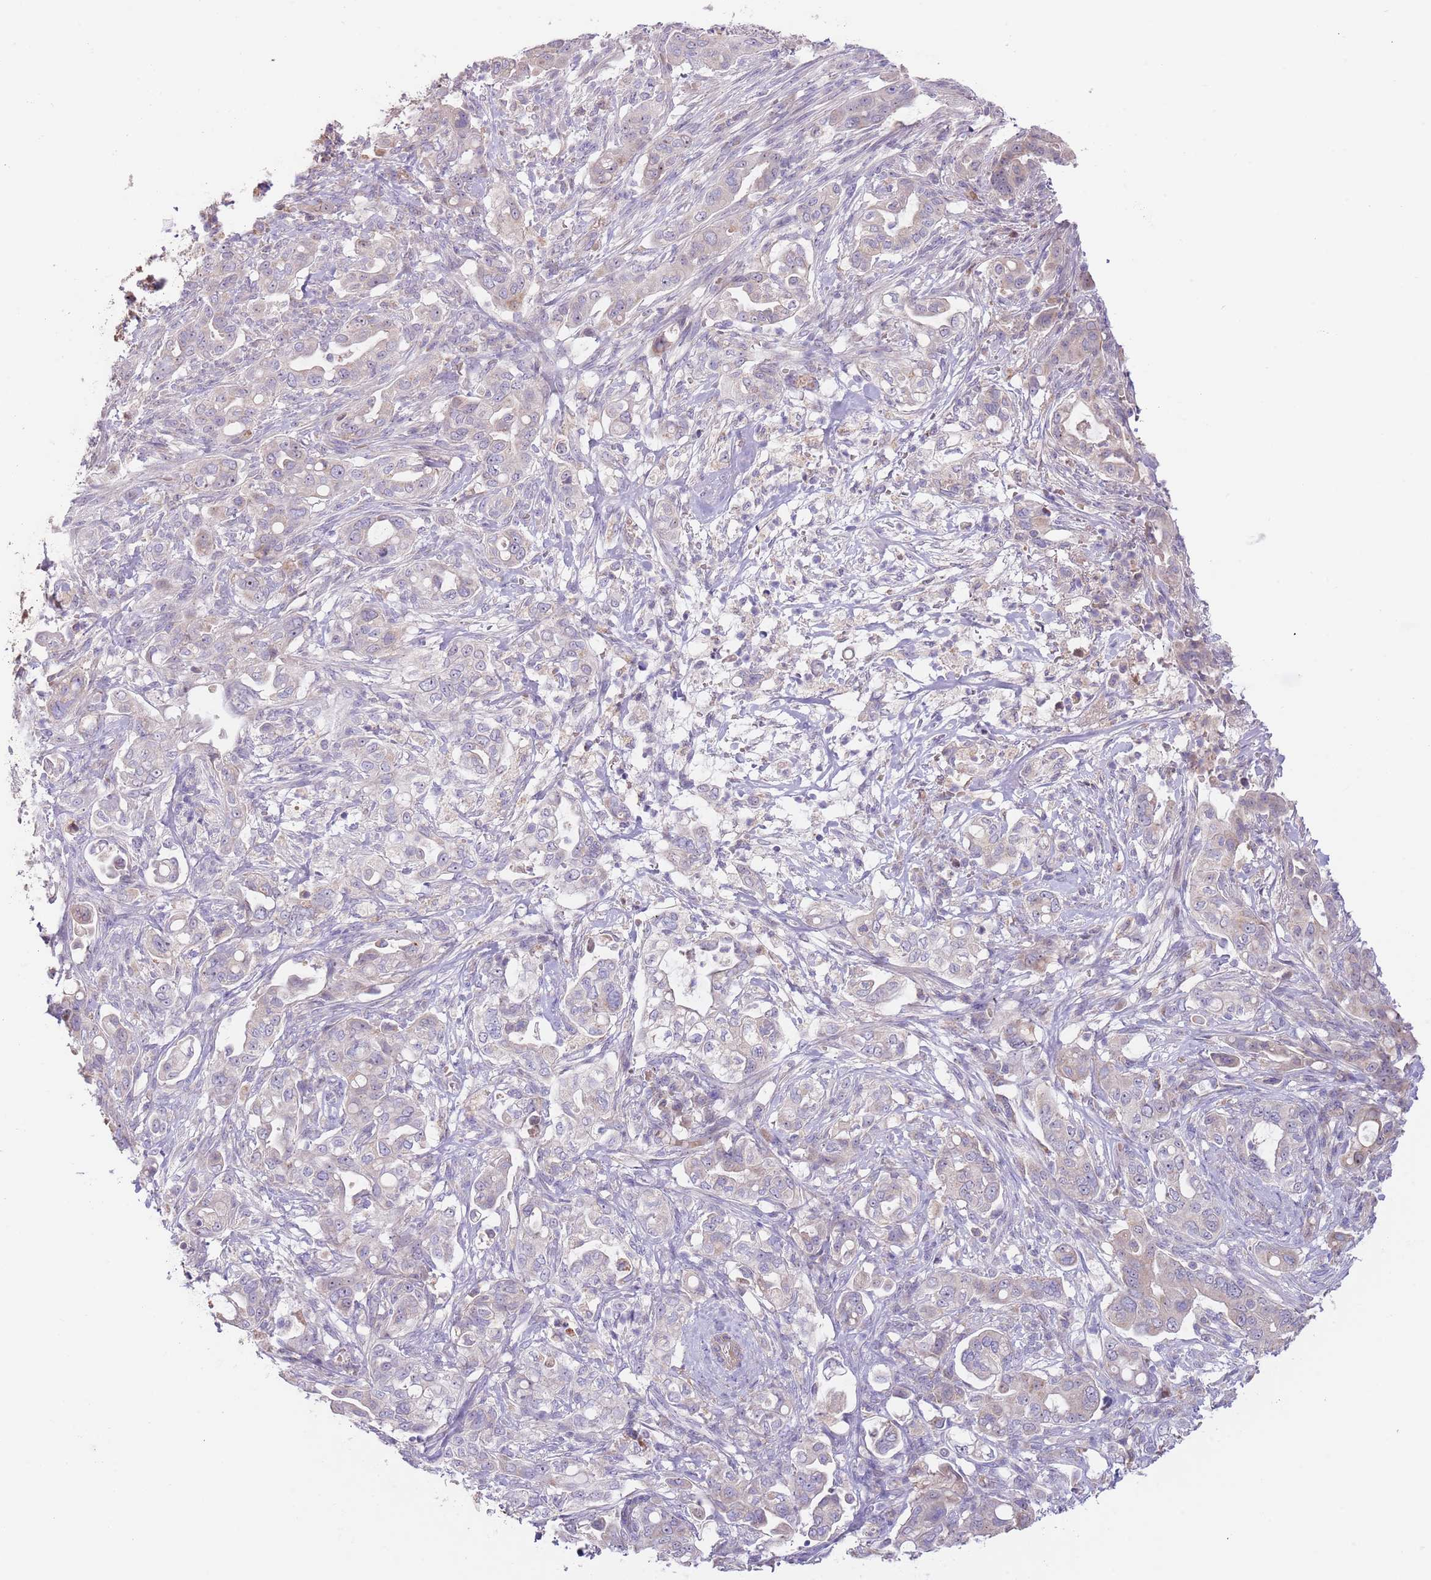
{"staining": {"intensity": "negative", "quantity": "none", "location": "none"}, "tissue": "pancreatic cancer", "cell_type": "Tumor cells", "image_type": "cancer", "snomed": [{"axis": "morphology", "description": "Normal tissue, NOS"}, {"axis": "morphology", "description": "Adenocarcinoma, NOS"}, {"axis": "topography", "description": "Lymph node"}, {"axis": "topography", "description": "Pancreas"}], "caption": "The micrograph shows no staining of tumor cells in pancreatic cancer. The staining was performed using DAB to visualize the protein expression in brown, while the nuclei were stained in blue with hematoxylin (Magnification: 20x).", "gene": "AP1S2", "patient": {"sex": "female", "age": 67}}